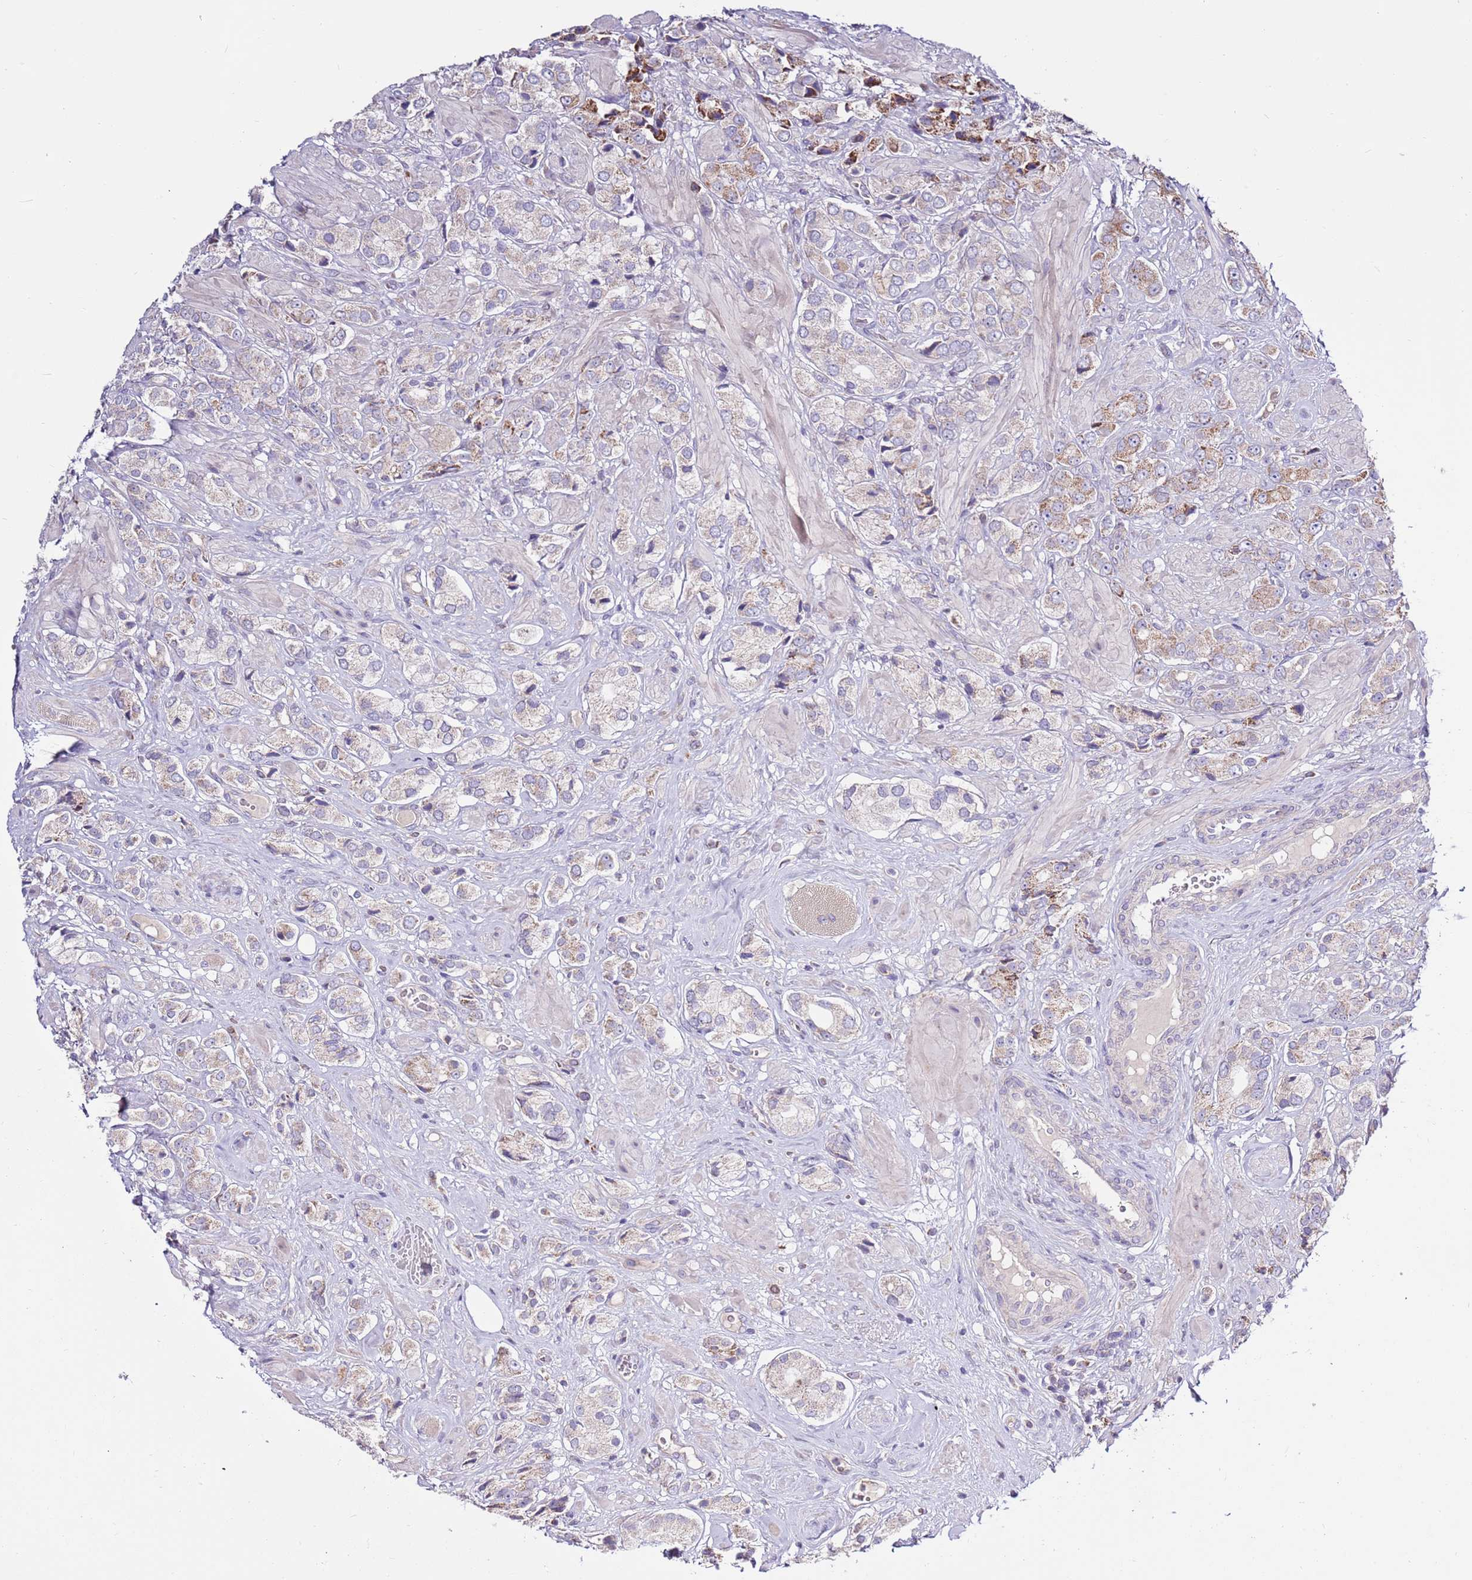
{"staining": {"intensity": "moderate", "quantity": "<25%", "location": "cytoplasmic/membranous"}, "tissue": "prostate cancer", "cell_type": "Tumor cells", "image_type": "cancer", "snomed": [{"axis": "morphology", "description": "Adenocarcinoma, High grade"}, {"axis": "topography", "description": "Prostate and seminal vesicle, NOS"}], "caption": "Approximately <25% of tumor cells in prostate cancer (adenocarcinoma (high-grade)) display moderate cytoplasmic/membranous protein staining as visualized by brown immunohistochemical staining.", "gene": "SMG1", "patient": {"sex": "male", "age": 64}}